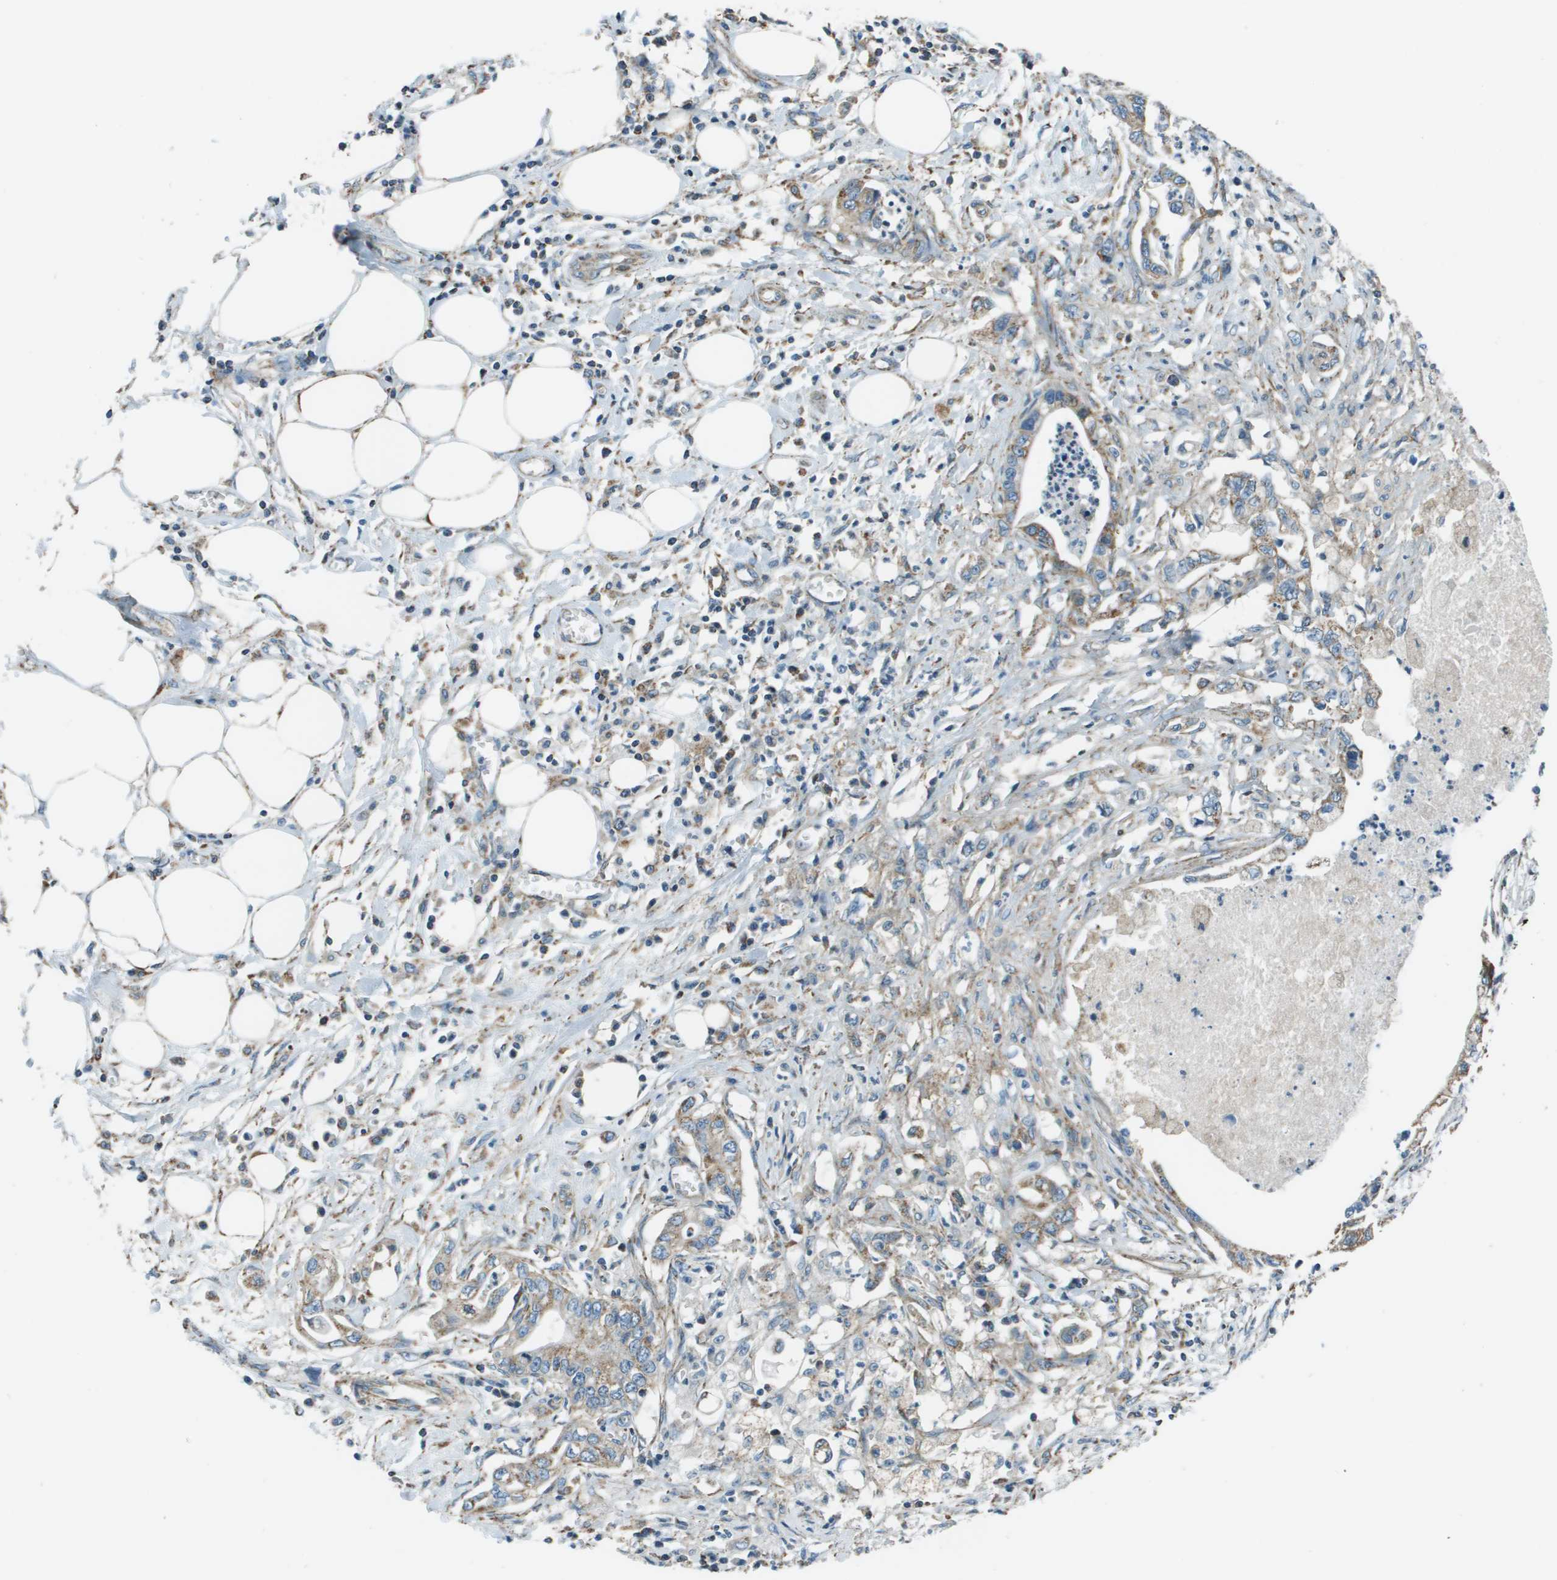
{"staining": {"intensity": "weak", "quantity": "25%-75%", "location": "cytoplasmic/membranous"}, "tissue": "pancreatic cancer", "cell_type": "Tumor cells", "image_type": "cancer", "snomed": [{"axis": "morphology", "description": "Adenocarcinoma, NOS"}, {"axis": "topography", "description": "Pancreas"}], "caption": "Immunohistochemistry (IHC) staining of adenocarcinoma (pancreatic), which exhibits low levels of weak cytoplasmic/membranous staining in approximately 25%-75% of tumor cells indicating weak cytoplasmic/membranous protein expression. The staining was performed using DAB (3,3'-diaminobenzidine) (brown) for protein detection and nuclei were counterstained in hematoxylin (blue).", "gene": "TMEM51", "patient": {"sex": "male", "age": 56}}